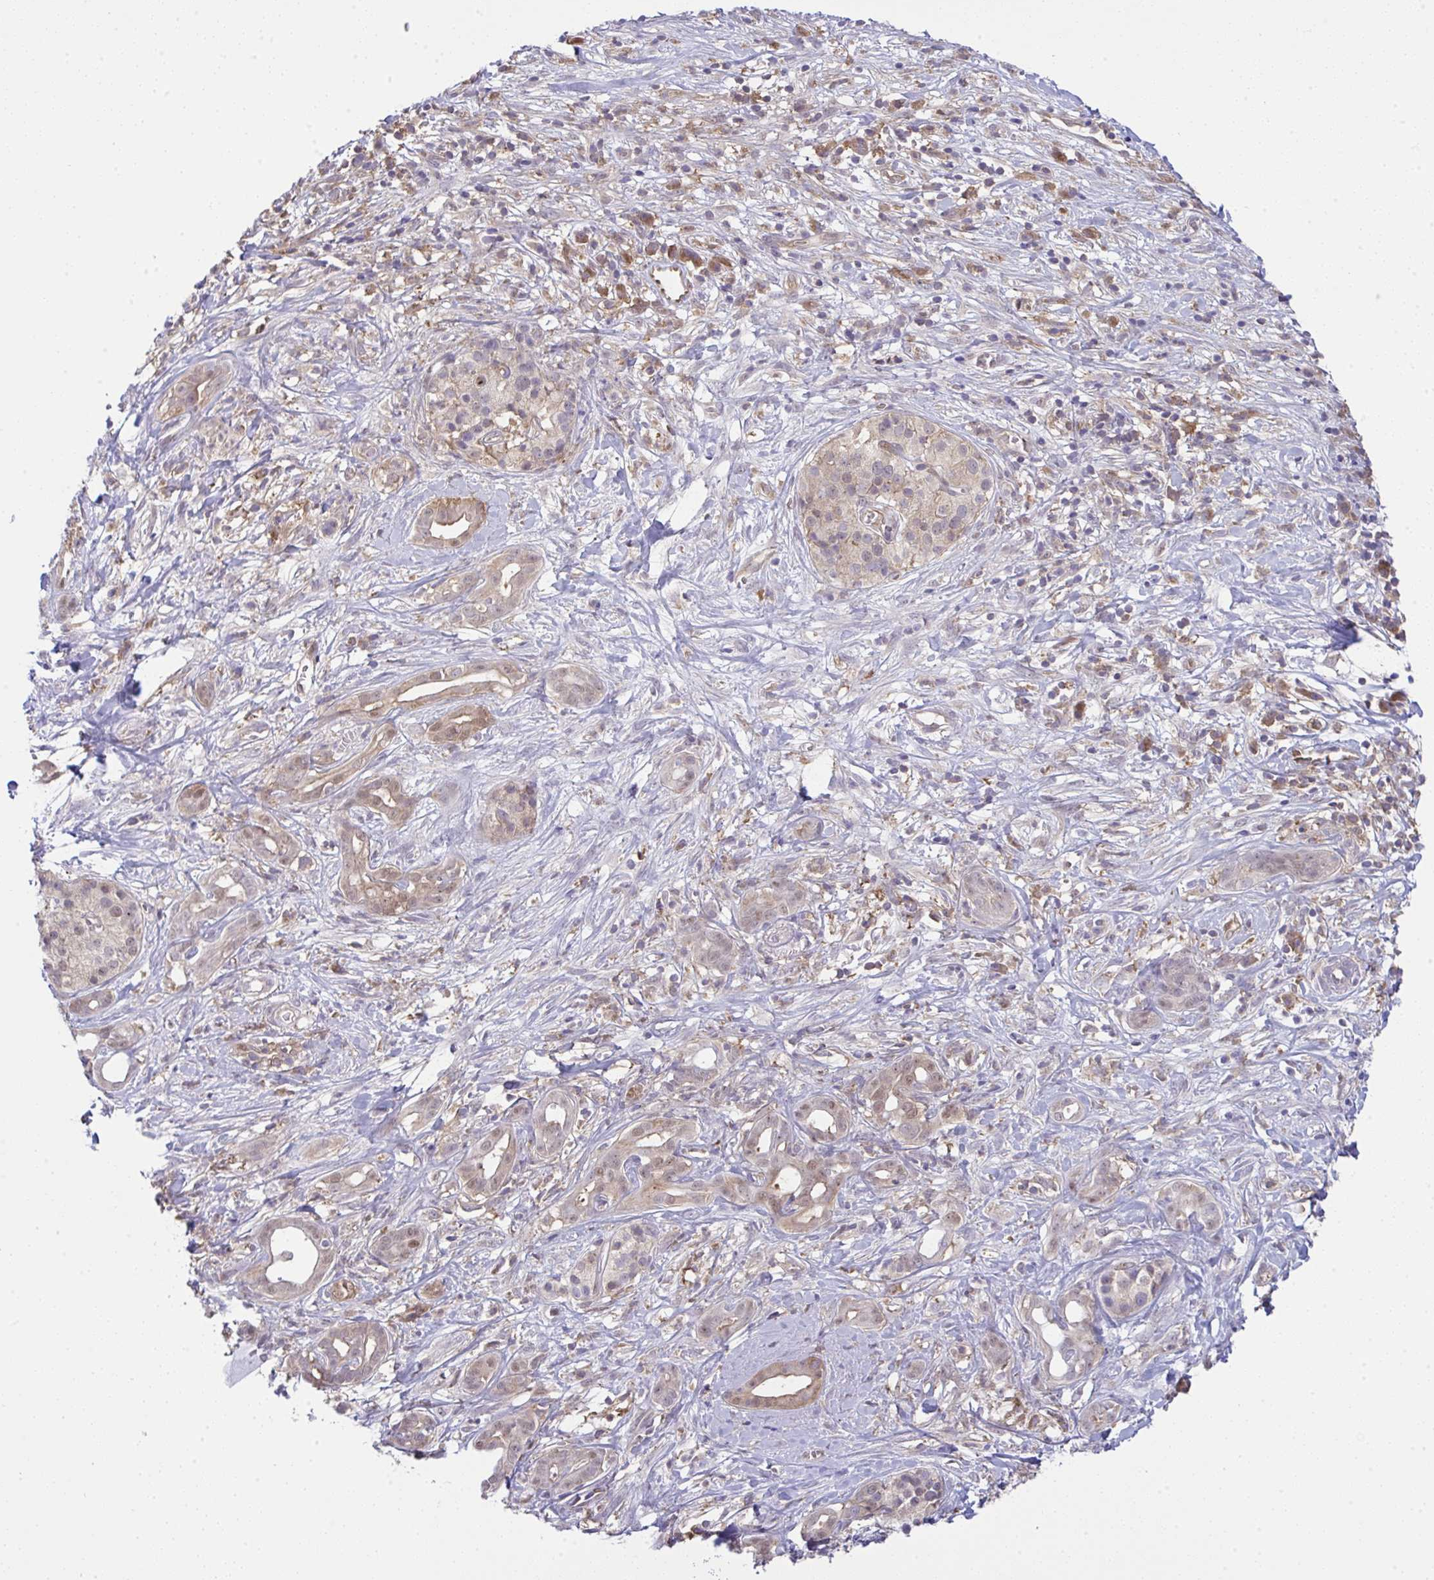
{"staining": {"intensity": "weak", "quantity": ">75%", "location": "cytoplasmic/membranous,nuclear"}, "tissue": "pancreatic cancer", "cell_type": "Tumor cells", "image_type": "cancer", "snomed": [{"axis": "morphology", "description": "Adenocarcinoma, NOS"}, {"axis": "topography", "description": "Pancreas"}], "caption": "DAB (3,3'-diaminobenzidine) immunohistochemical staining of human pancreatic cancer displays weak cytoplasmic/membranous and nuclear protein staining in about >75% of tumor cells. (DAB (3,3'-diaminobenzidine) IHC, brown staining for protein, blue staining for nuclei).", "gene": "ALDH16A1", "patient": {"sex": "male", "age": 61}}